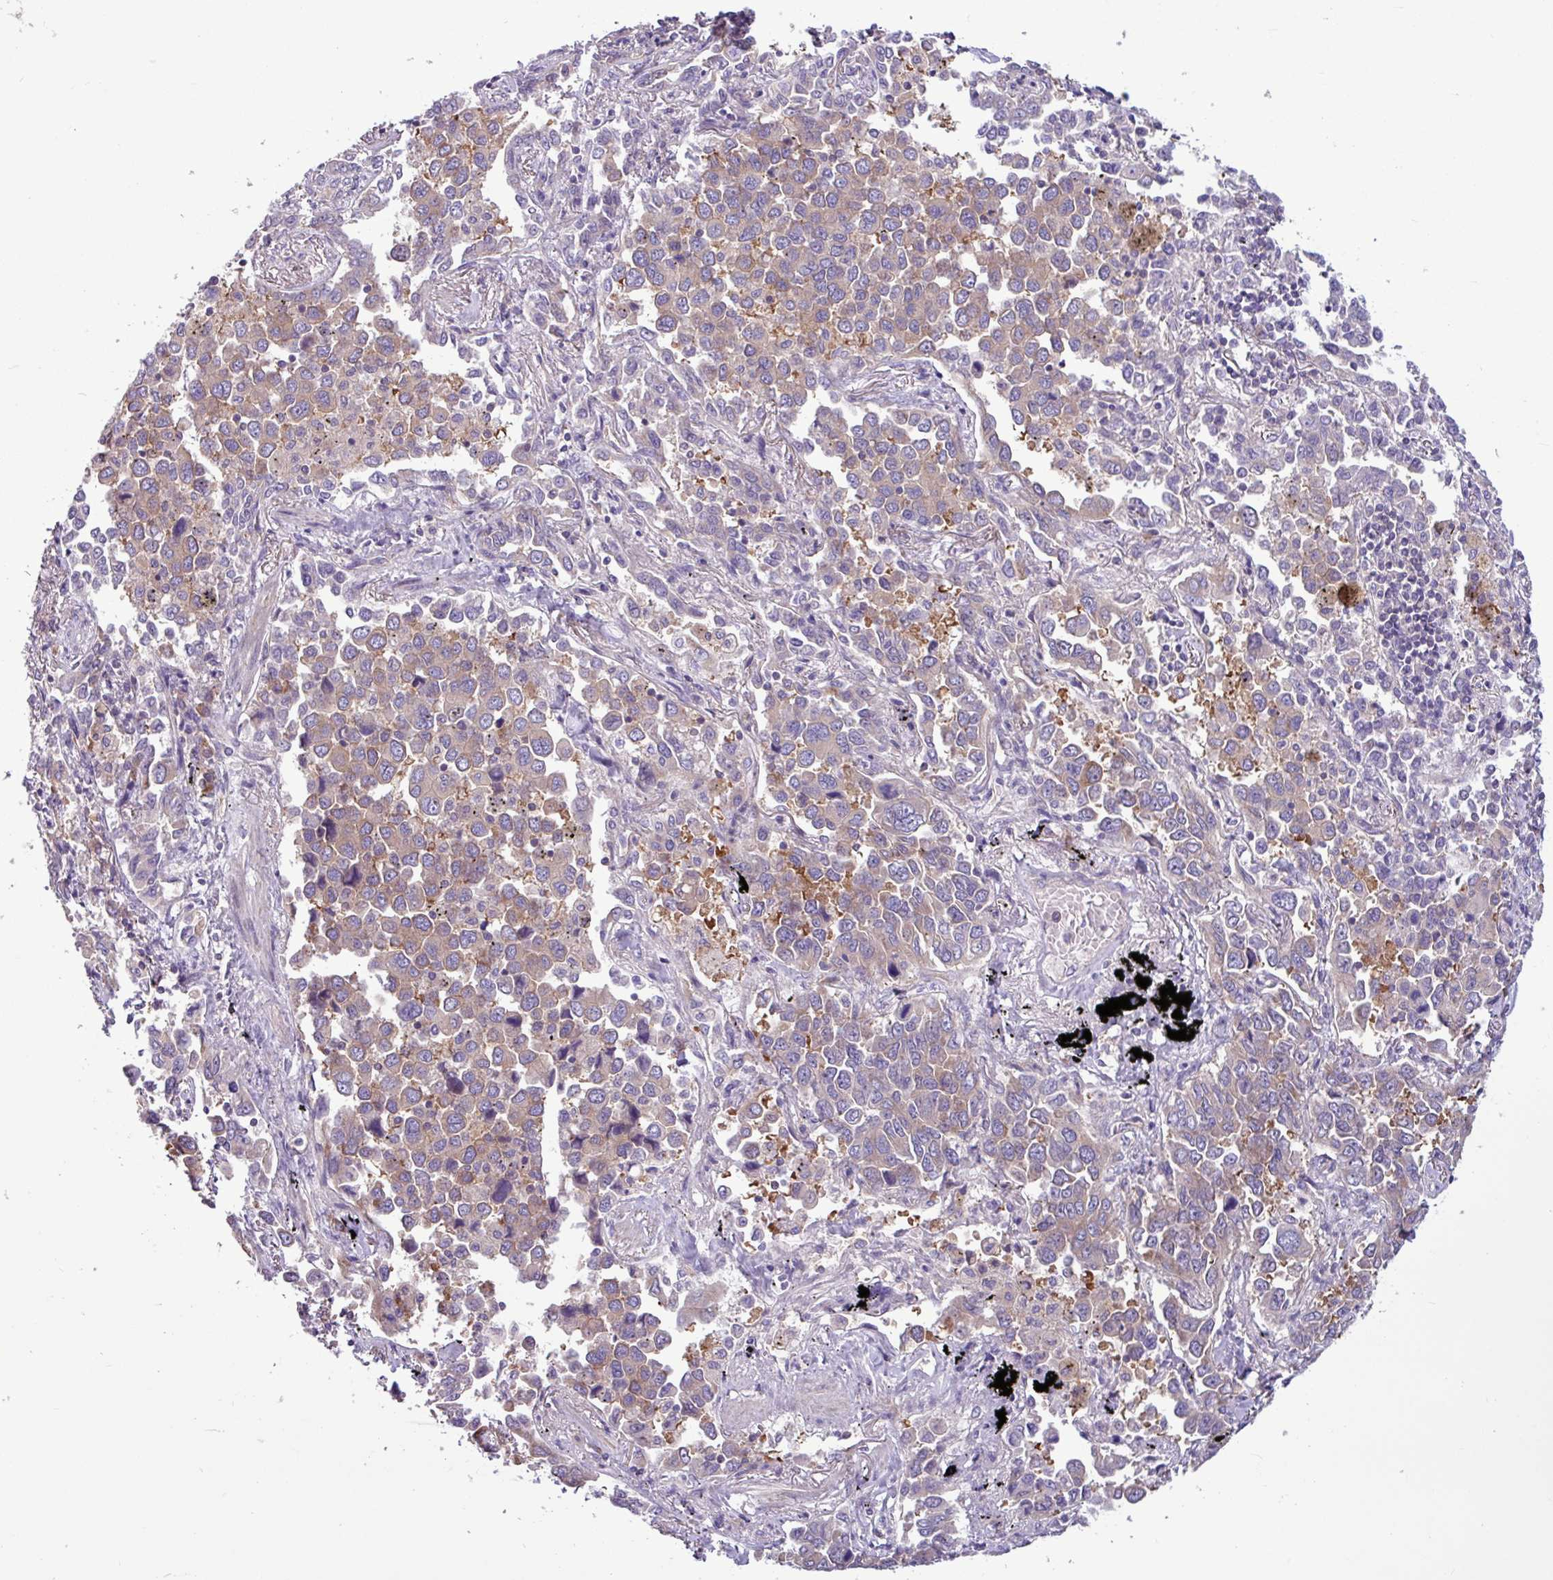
{"staining": {"intensity": "moderate", "quantity": ">75%", "location": "cytoplasmic/membranous"}, "tissue": "lung cancer", "cell_type": "Tumor cells", "image_type": "cancer", "snomed": [{"axis": "morphology", "description": "Adenocarcinoma, NOS"}, {"axis": "topography", "description": "Lung"}], "caption": "Lung cancer (adenocarcinoma) was stained to show a protein in brown. There is medium levels of moderate cytoplasmic/membranous staining in about >75% of tumor cells.", "gene": "MROH2A", "patient": {"sex": "male", "age": 67}}